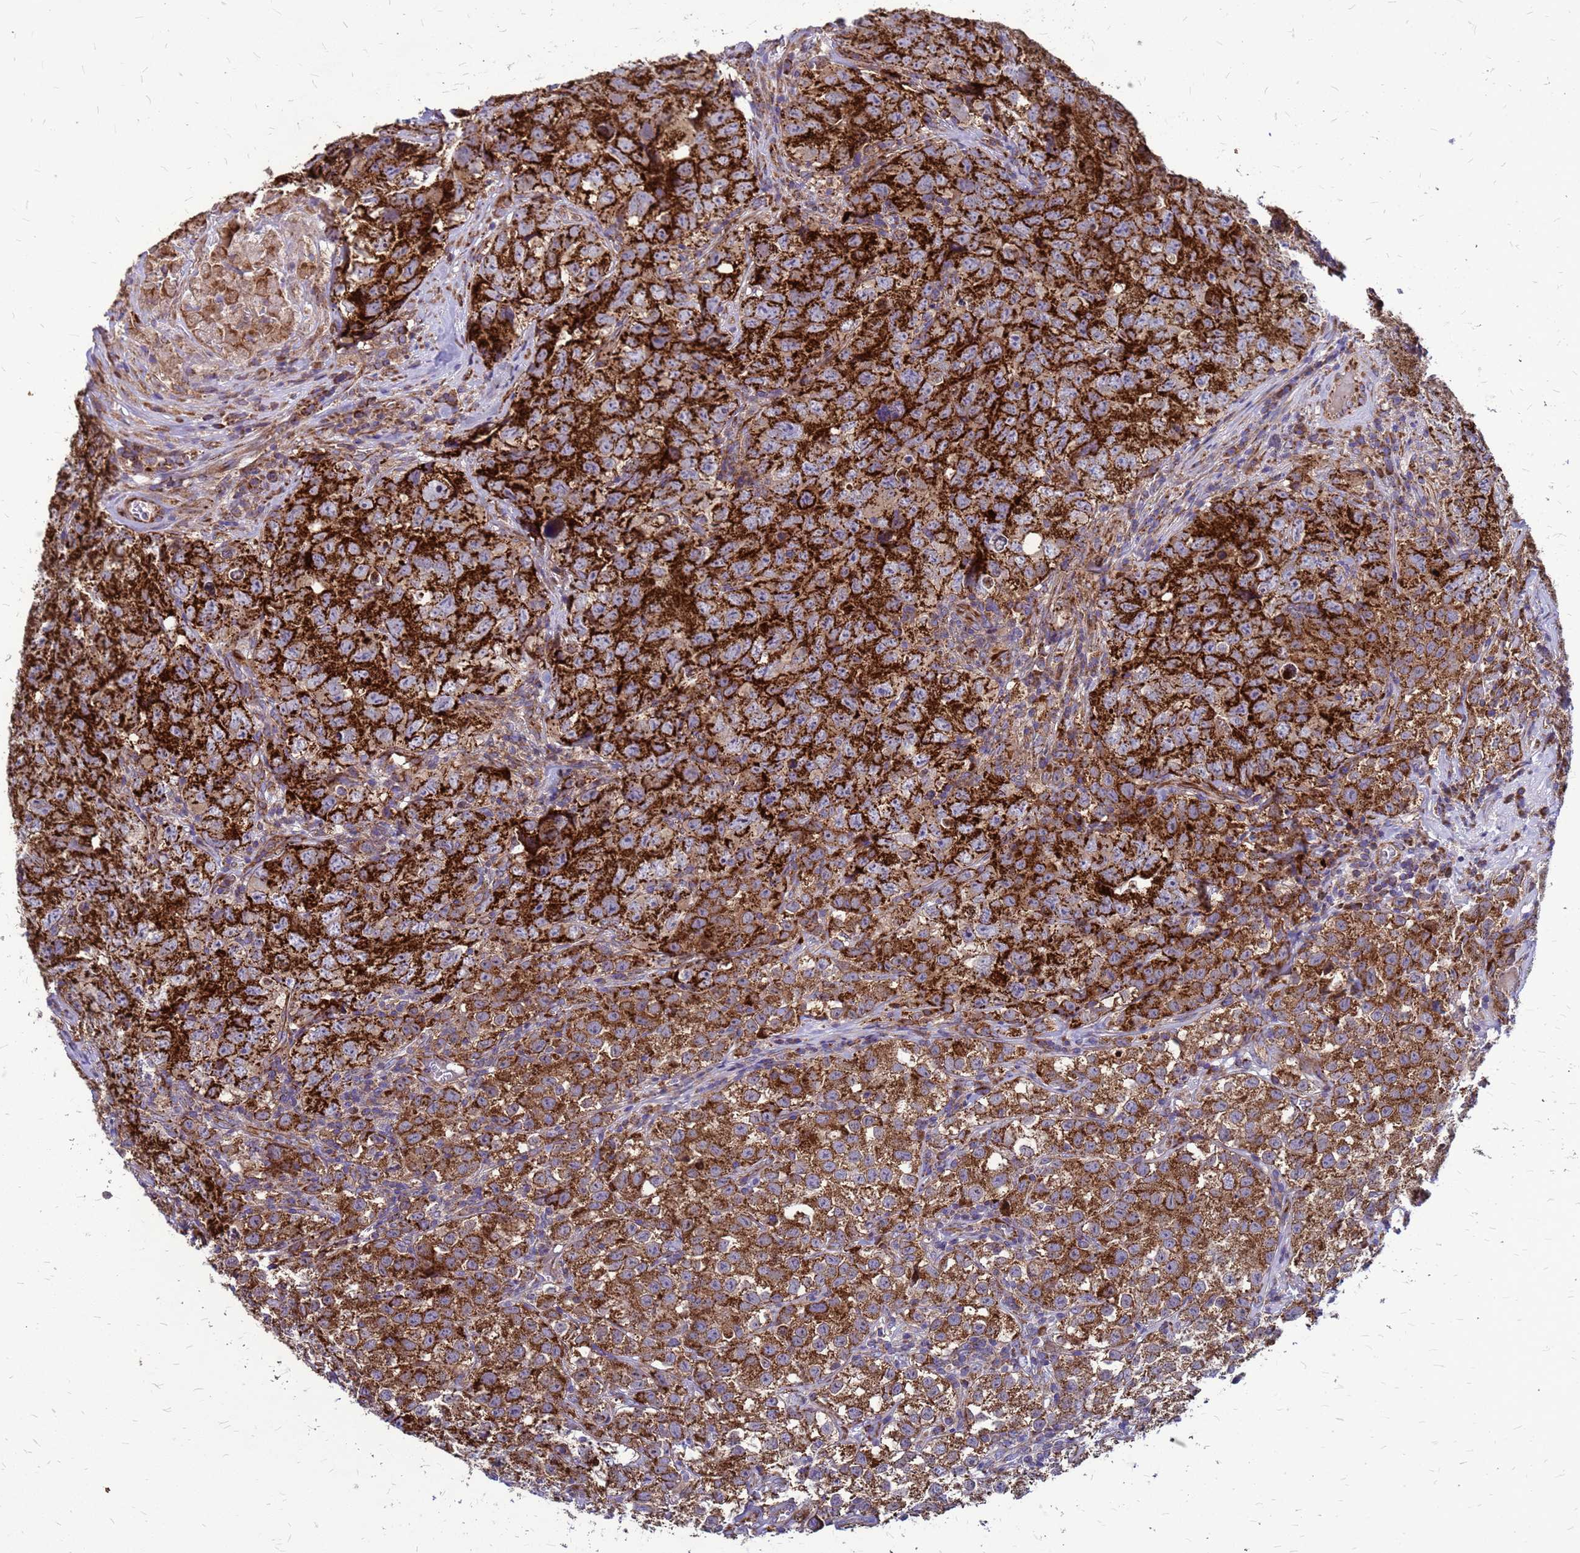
{"staining": {"intensity": "strong", "quantity": ">75%", "location": "cytoplasmic/membranous"}, "tissue": "testis cancer", "cell_type": "Tumor cells", "image_type": "cancer", "snomed": [{"axis": "morphology", "description": "Seminoma, NOS"}, {"axis": "morphology", "description": "Carcinoma, Embryonal, NOS"}, {"axis": "topography", "description": "Testis"}], "caption": "This image shows embryonal carcinoma (testis) stained with IHC to label a protein in brown. The cytoplasmic/membranous of tumor cells show strong positivity for the protein. Nuclei are counter-stained blue.", "gene": "FSTL4", "patient": {"sex": "male", "age": 43}}